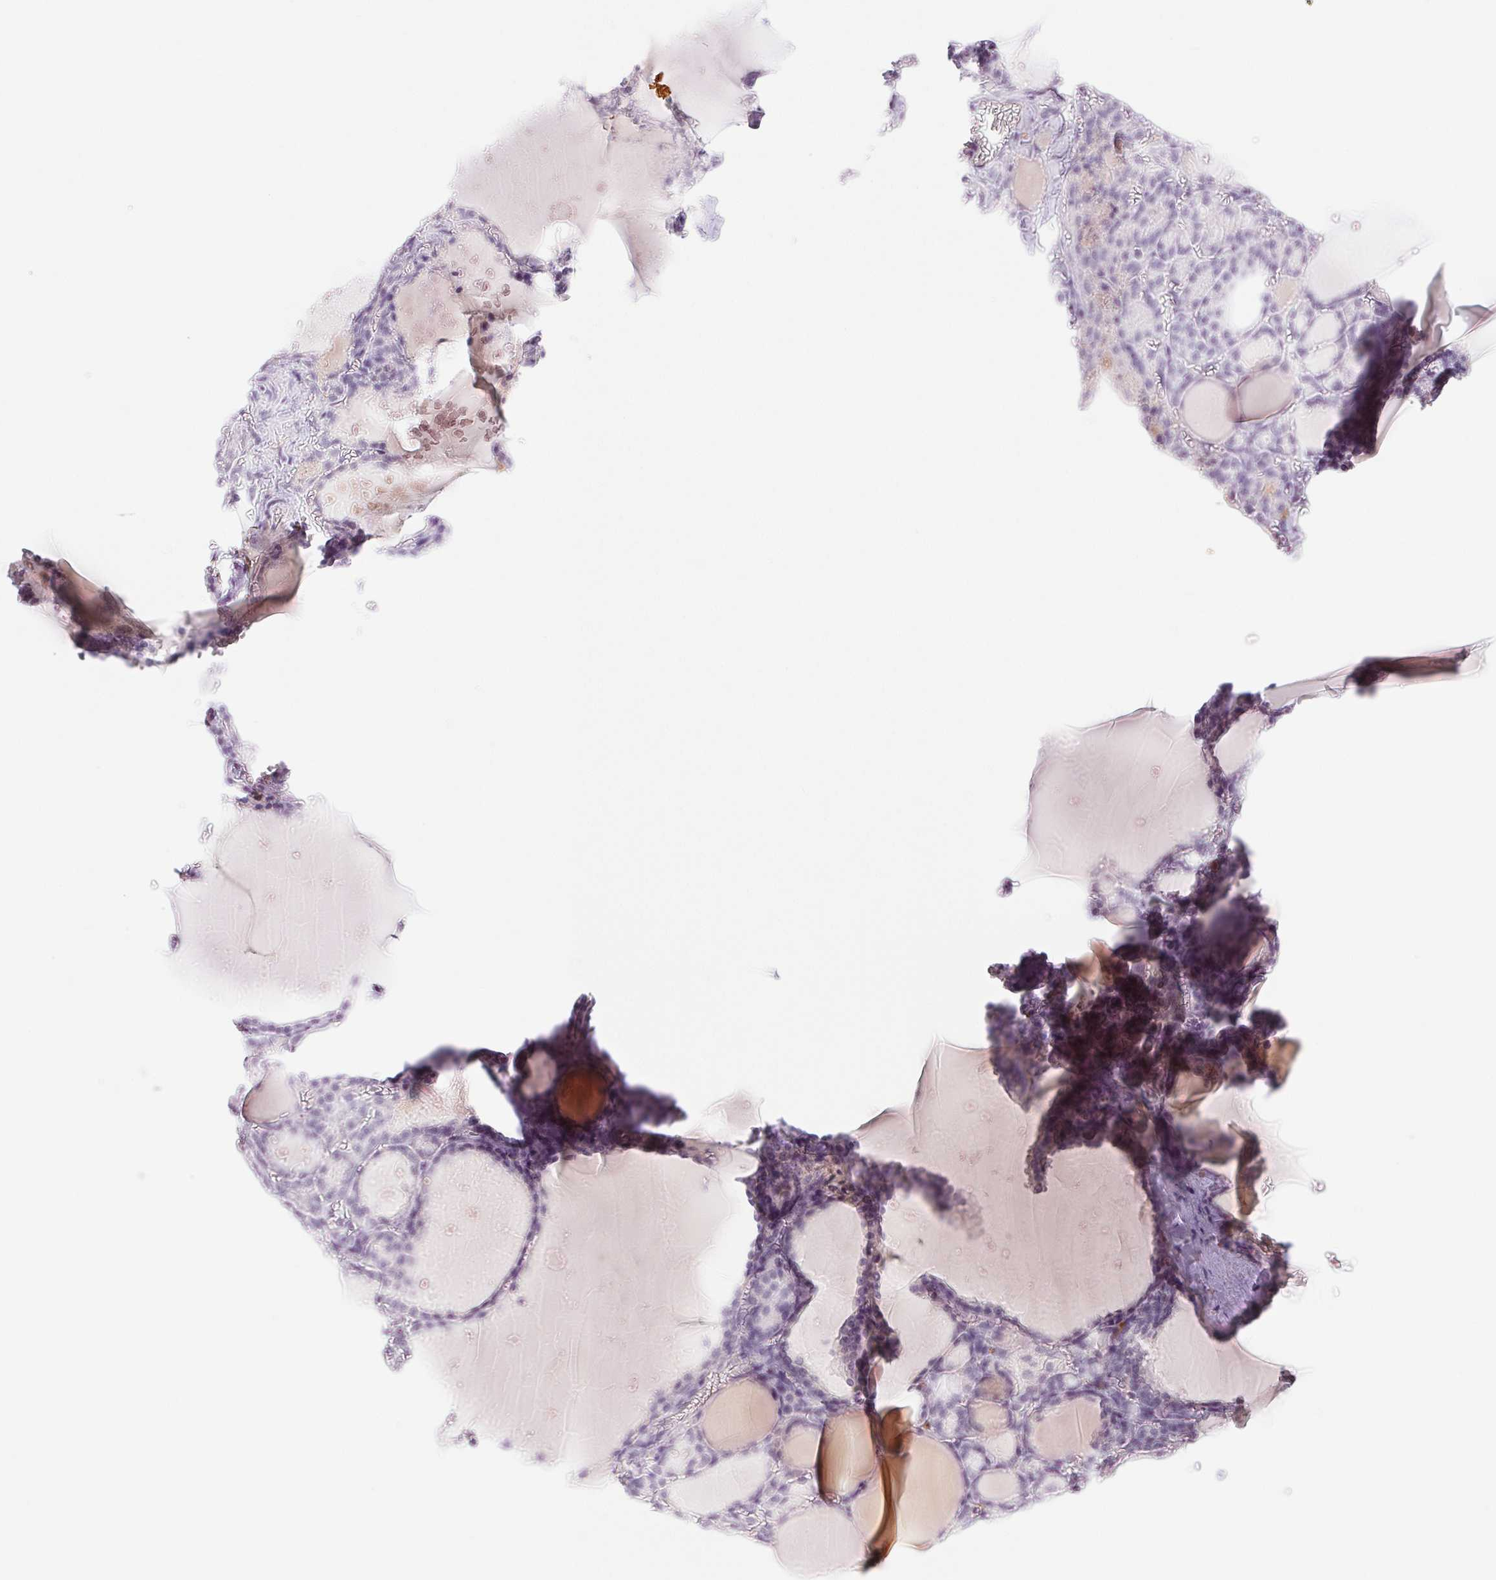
{"staining": {"intensity": "negative", "quantity": "none", "location": "none"}, "tissue": "thyroid gland", "cell_type": "Glandular cells", "image_type": "normal", "snomed": [{"axis": "morphology", "description": "Normal tissue, NOS"}, {"axis": "topography", "description": "Thyroid gland"}], "caption": "High magnification brightfield microscopy of benign thyroid gland stained with DAB (brown) and counterstained with hematoxylin (blue): glandular cells show no significant expression.", "gene": "IFIT1B", "patient": {"sex": "male", "age": 56}}